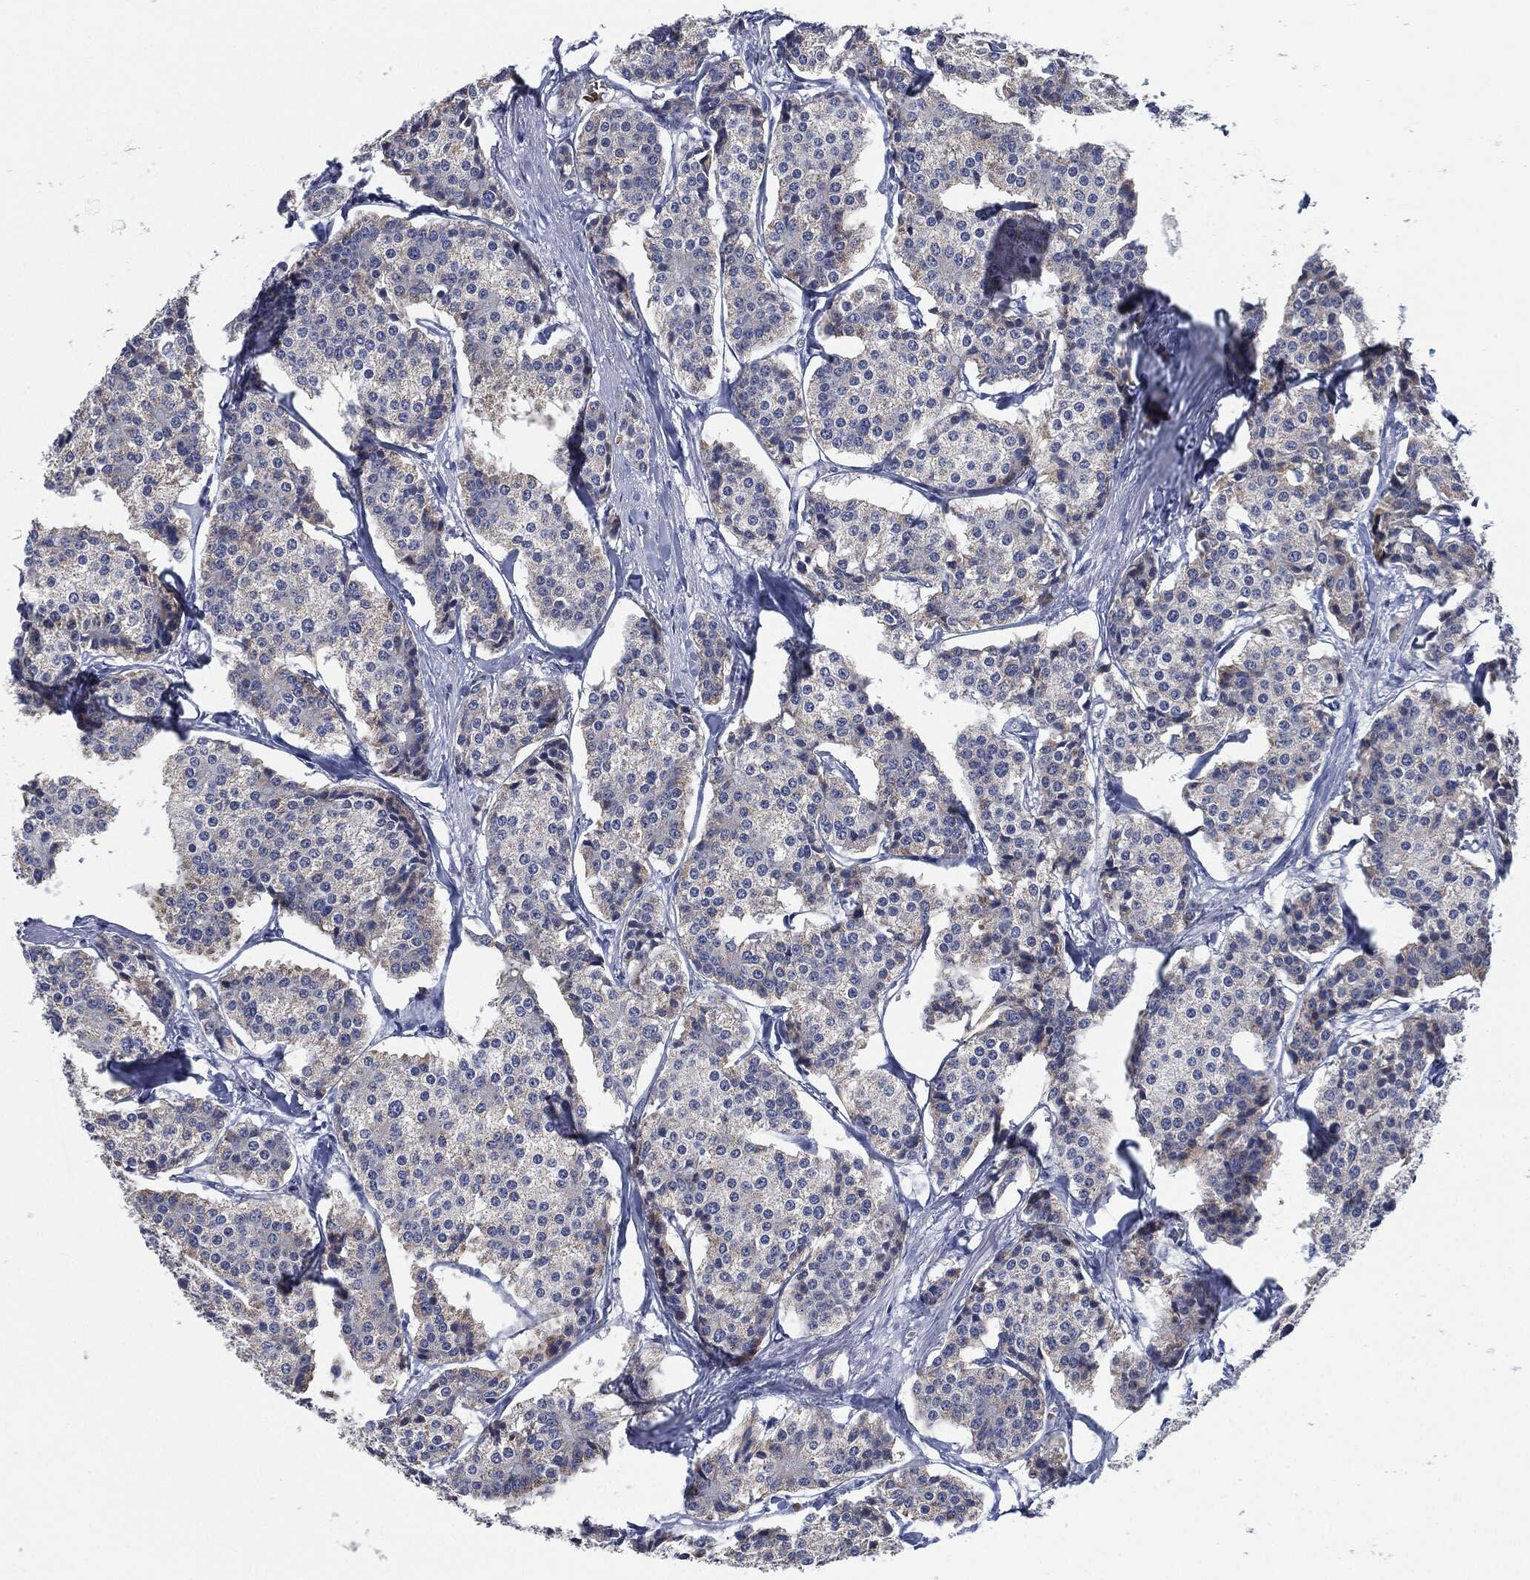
{"staining": {"intensity": "weak", "quantity": "<25%", "location": "cytoplasmic/membranous"}, "tissue": "carcinoid", "cell_type": "Tumor cells", "image_type": "cancer", "snomed": [{"axis": "morphology", "description": "Carcinoid, malignant, NOS"}, {"axis": "topography", "description": "Small intestine"}], "caption": "Tumor cells show no significant expression in carcinoid. (DAB immunohistochemistry (IHC) with hematoxylin counter stain).", "gene": "SIGLEC9", "patient": {"sex": "female", "age": 65}}